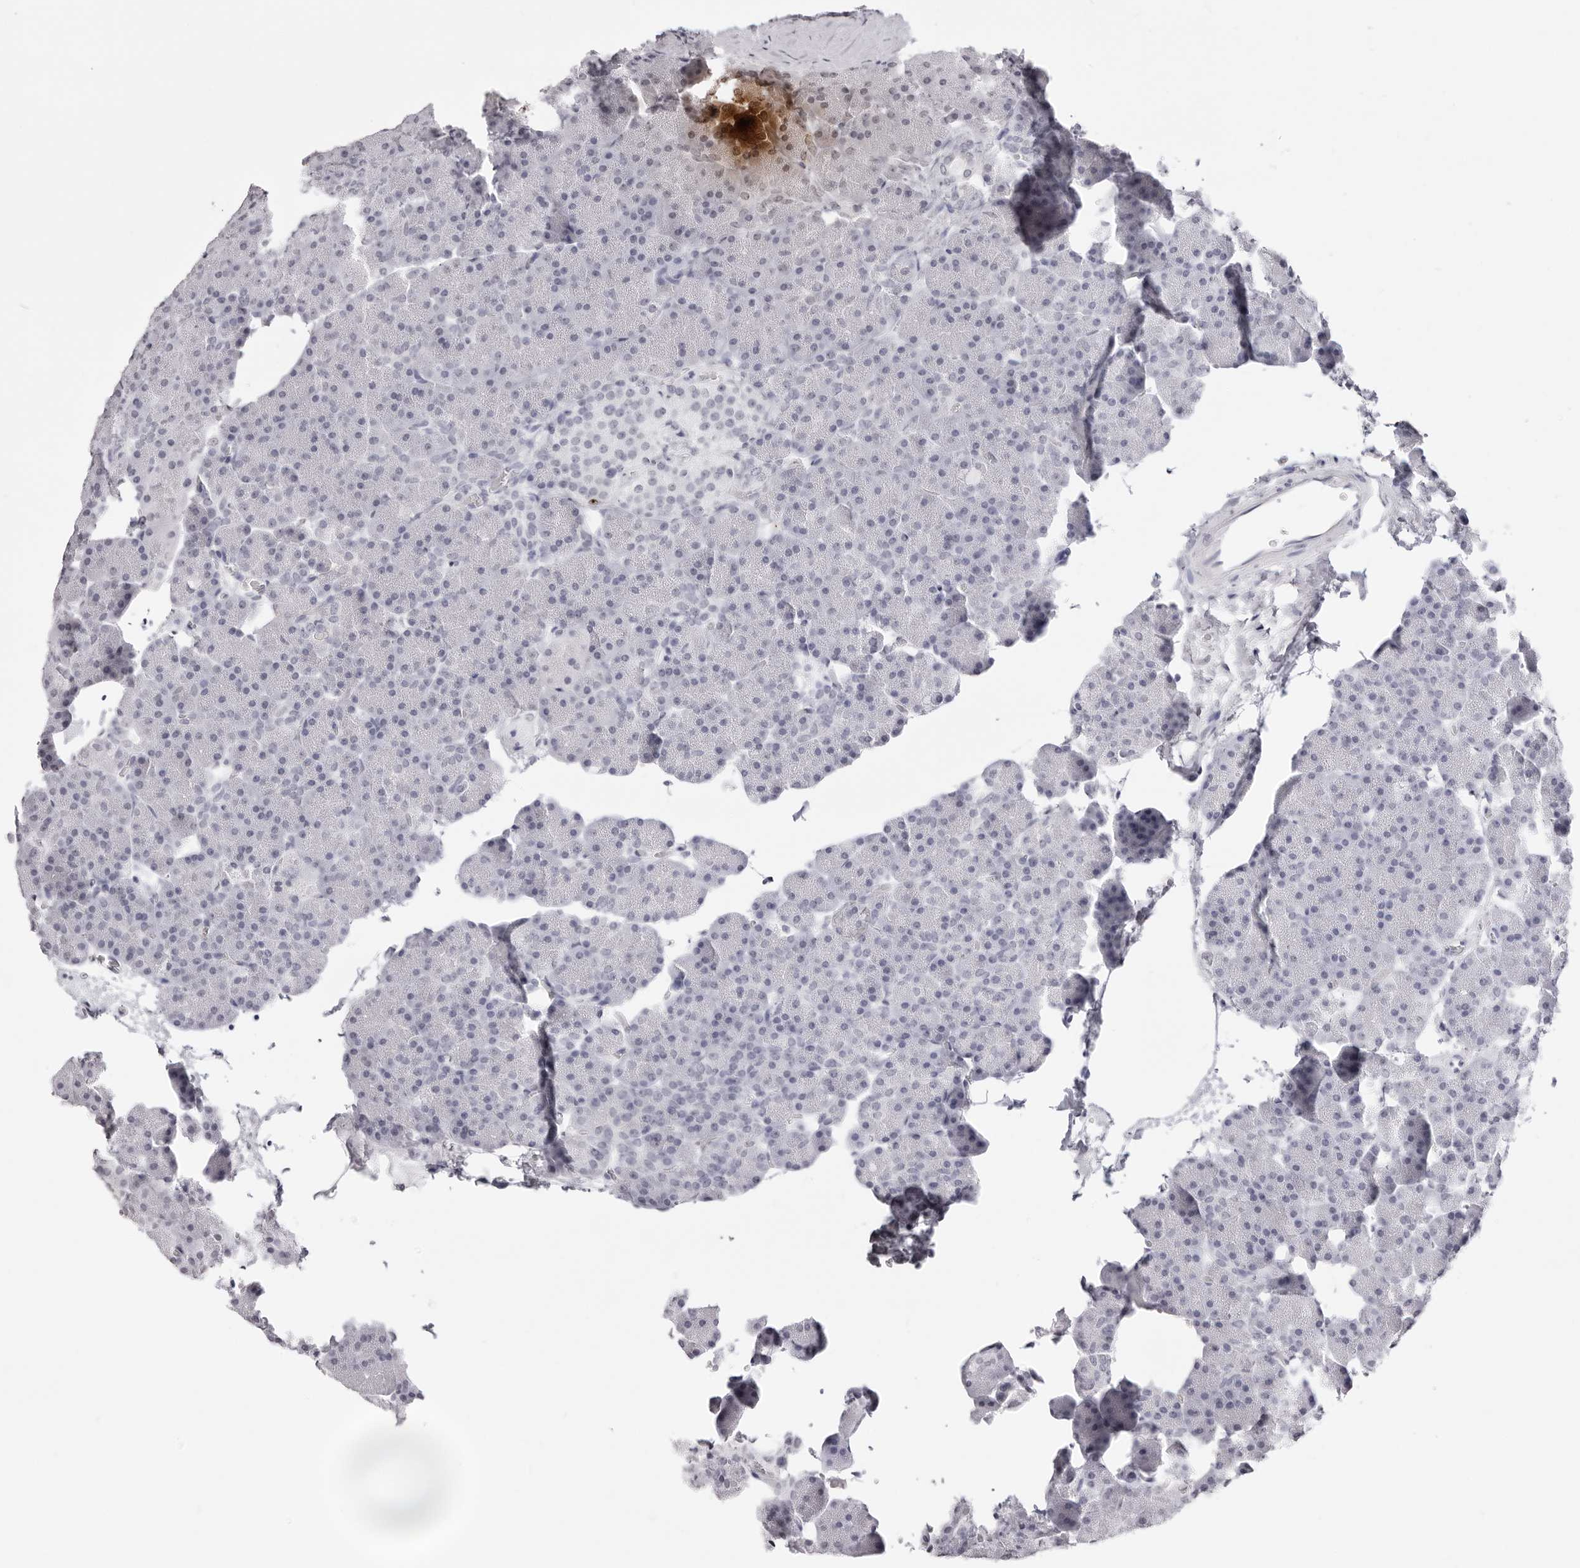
{"staining": {"intensity": "negative", "quantity": "none", "location": "none"}, "tissue": "pancreas", "cell_type": "Exocrine glandular cells", "image_type": "normal", "snomed": [{"axis": "morphology", "description": "Normal tissue, NOS"}, {"axis": "morphology", "description": "Carcinoid, malignant, NOS"}, {"axis": "topography", "description": "Pancreas"}], "caption": "Exocrine glandular cells show no significant protein positivity in benign pancreas.", "gene": "CST5", "patient": {"sex": "female", "age": 35}}